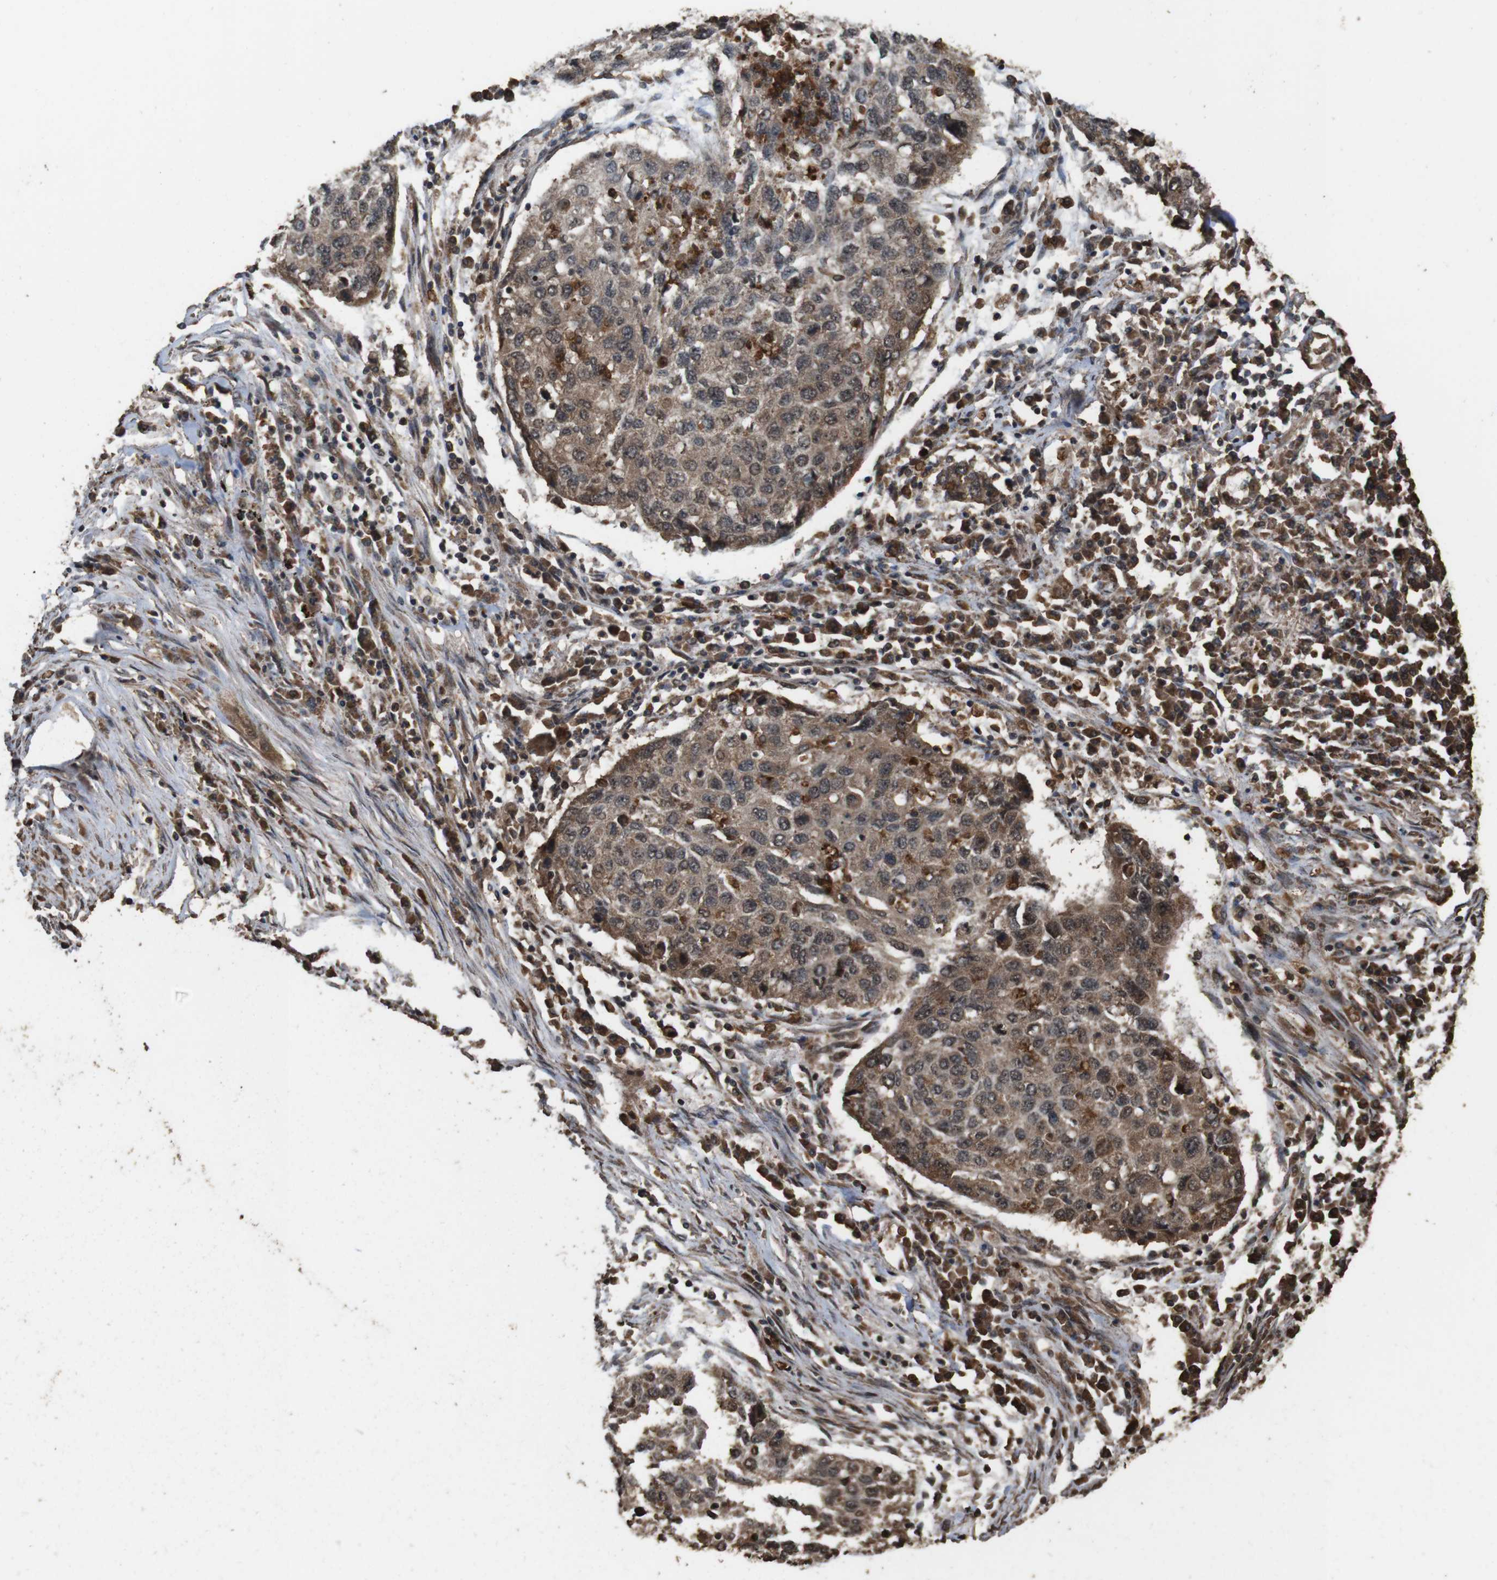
{"staining": {"intensity": "moderate", "quantity": ">75%", "location": "cytoplasmic/membranous"}, "tissue": "lung cancer", "cell_type": "Tumor cells", "image_type": "cancer", "snomed": [{"axis": "morphology", "description": "Squamous cell carcinoma, NOS"}, {"axis": "topography", "description": "Lung"}], "caption": "IHC (DAB (3,3'-diaminobenzidine)) staining of human lung cancer reveals moderate cytoplasmic/membranous protein expression in about >75% of tumor cells. (IHC, brightfield microscopy, high magnification).", "gene": "RRAS2", "patient": {"sex": "female", "age": 63}}